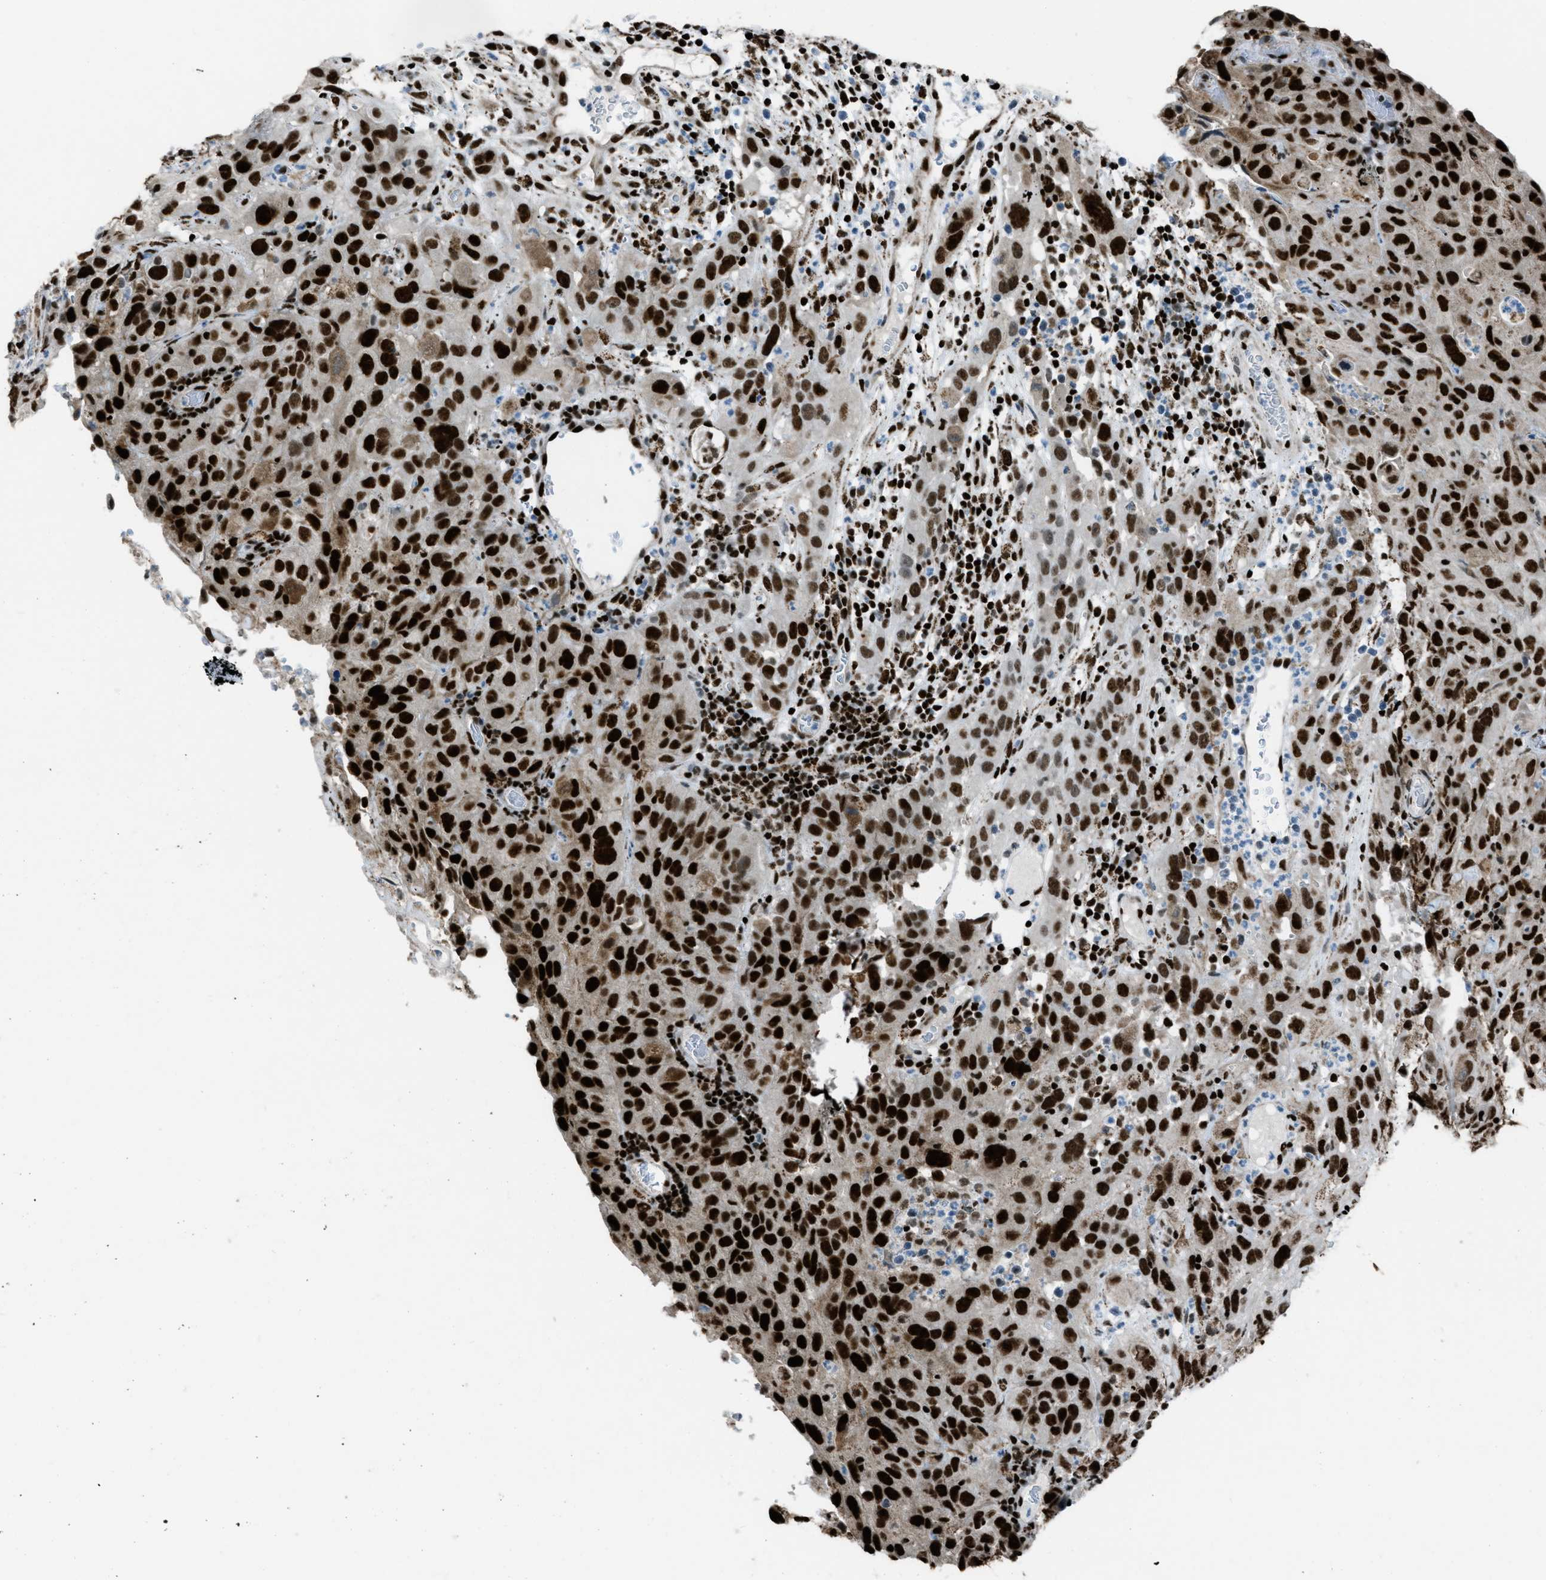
{"staining": {"intensity": "strong", "quantity": ">75%", "location": "nuclear"}, "tissue": "cervical cancer", "cell_type": "Tumor cells", "image_type": "cancer", "snomed": [{"axis": "morphology", "description": "Squamous cell carcinoma, NOS"}, {"axis": "topography", "description": "Cervix"}], "caption": "Squamous cell carcinoma (cervical) tissue reveals strong nuclear staining in about >75% of tumor cells, visualized by immunohistochemistry.", "gene": "SLFN5", "patient": {"sex": "female", "age": 32}}